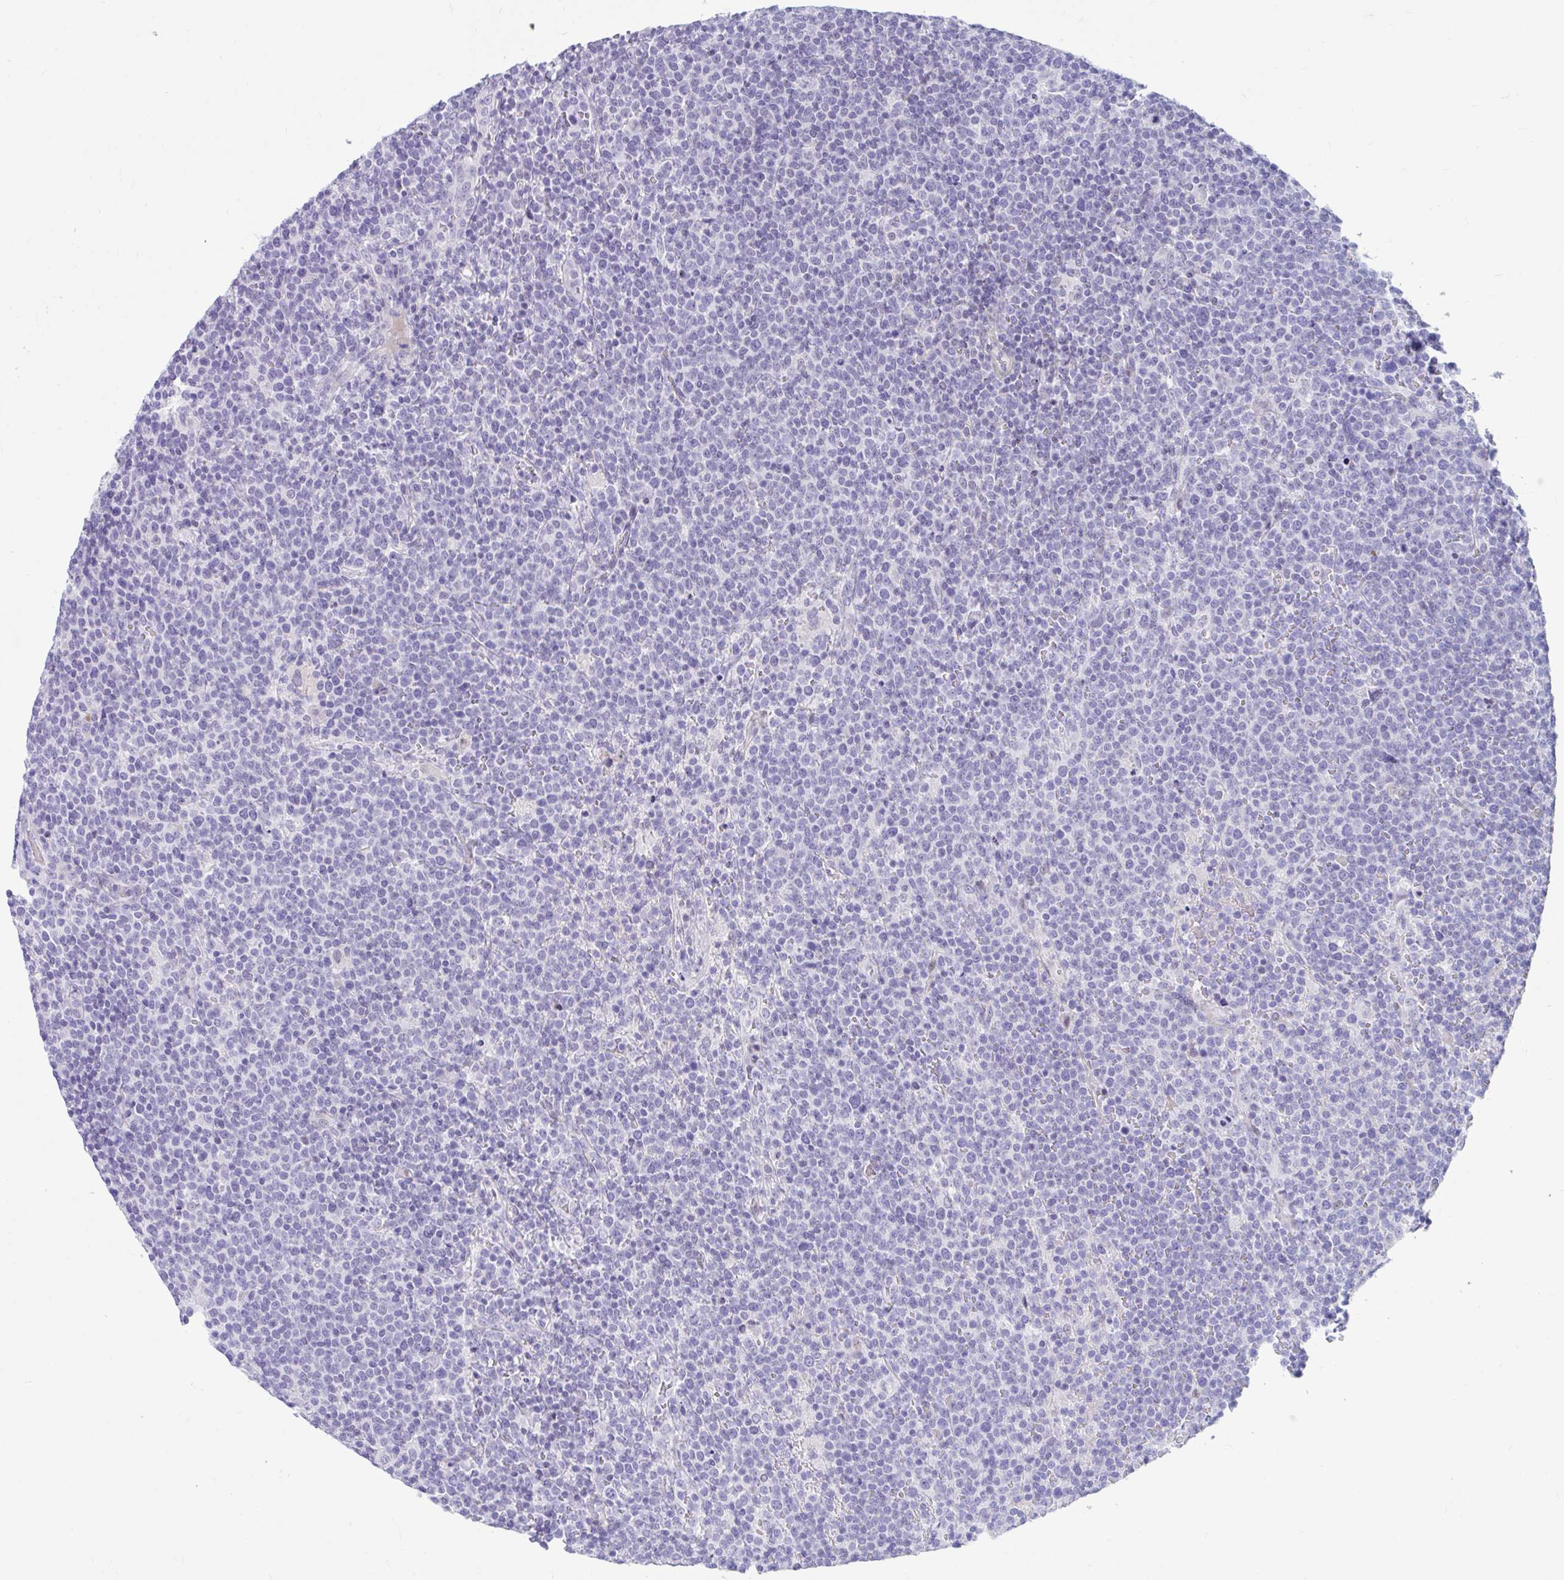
{"staining": {"intensity": "negative", "quantity": "none", "location": "none"}, "tissue": "lymphoma", "cell_type": "Tumor cells", "image_type": "cancer", "snomed": [{"axis": "morphology", "description": "Malignant lymphoma, non-Hodgkin's type, High grade"}, {"axis": "topography", "description": "Lymph node"}], "caption": "The photomicrograph exhibits no significant staining in tumor cells of malignant lymphoma, non-Hodgkin's type (high-grade).", "gene": "ISL1", "patient": {"sex": "male", "age": 61}}